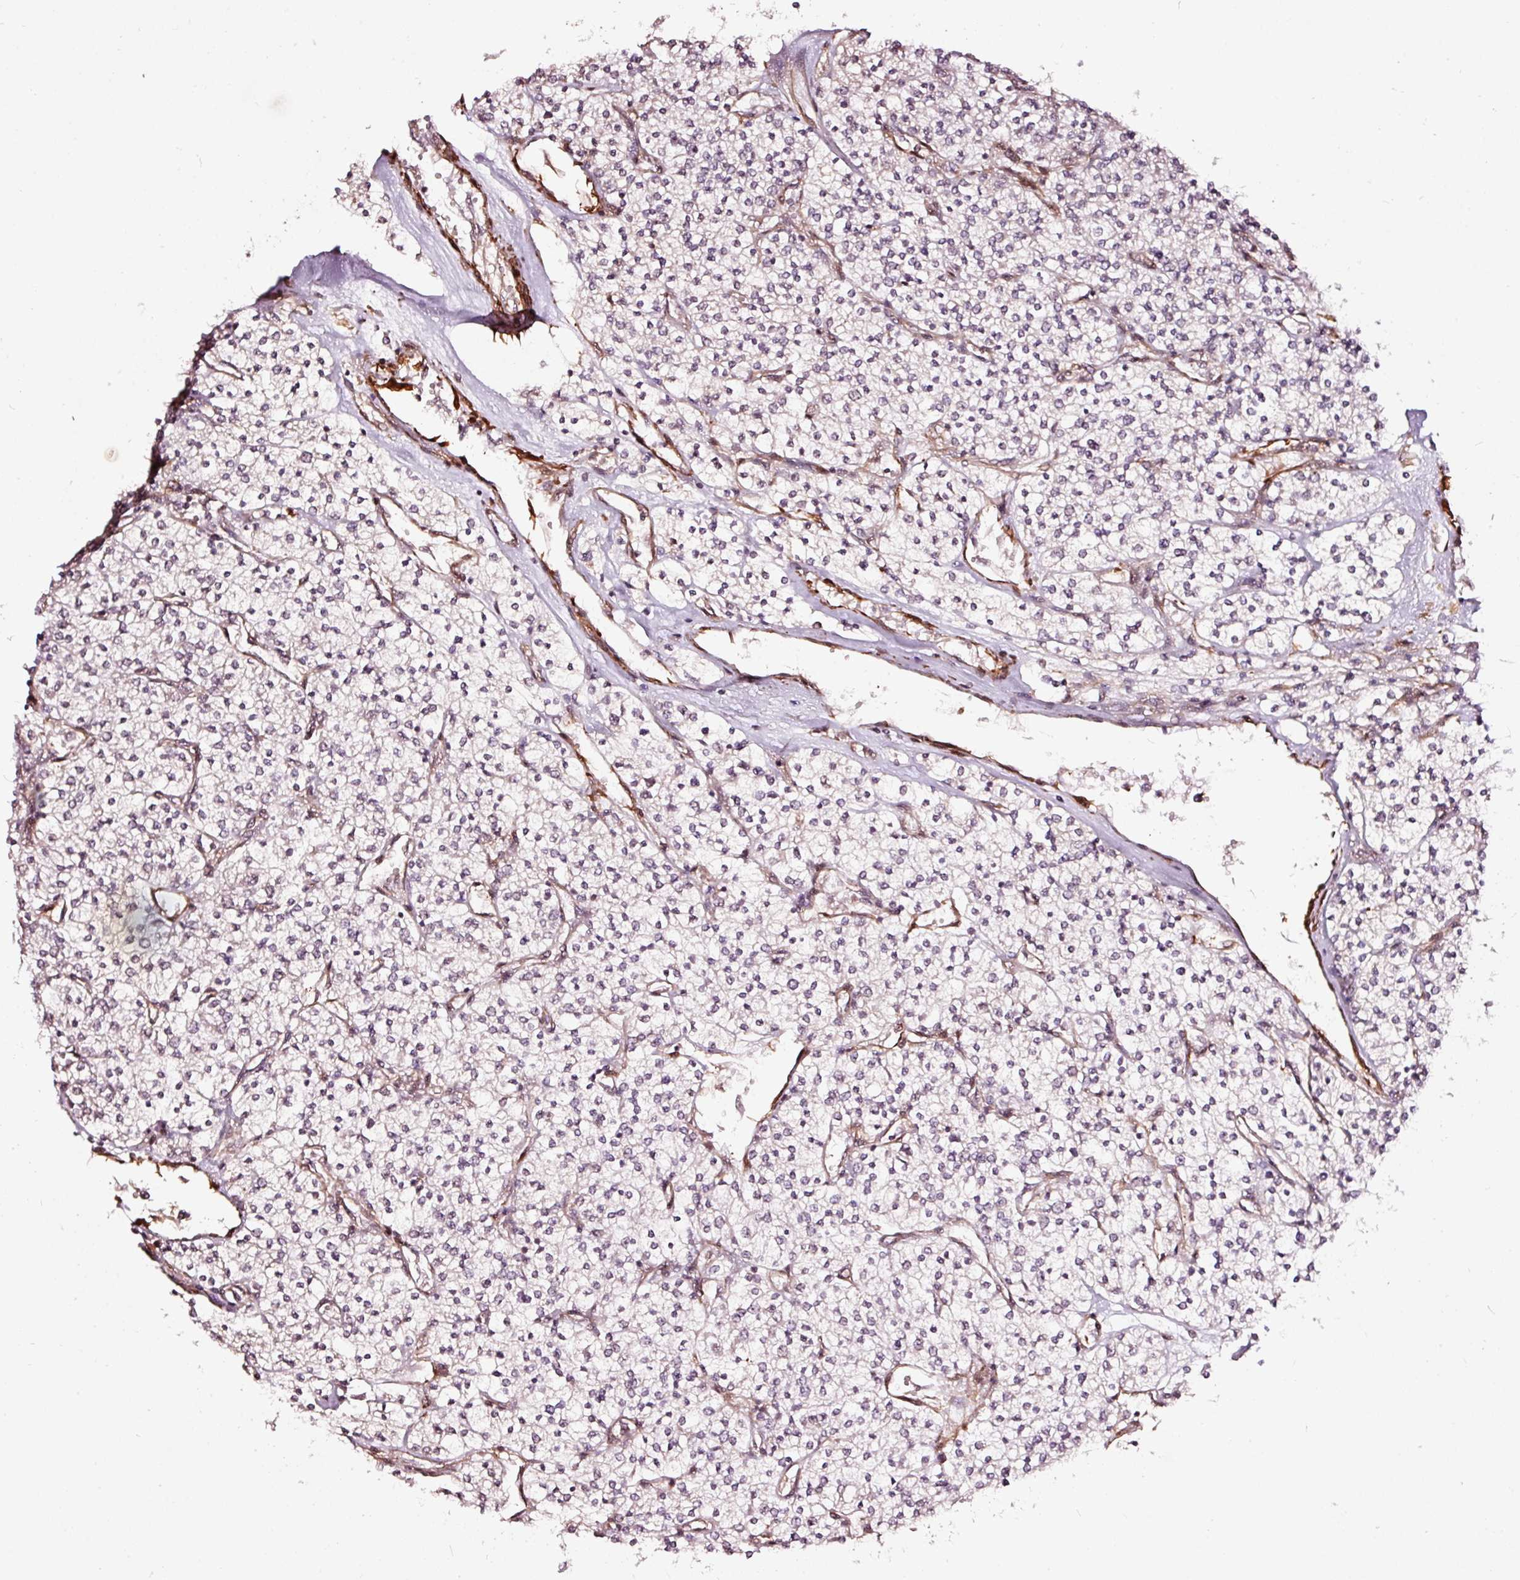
{"staining": {"intensity": "negative", "quantity": "none", "location": "none"}, "tissue": "renal cancer", "cell_type": "Tumor cells", "image_type": "cancer", "snomed": [{"axis": "morphology", "description": "Adenocarcinoma, NOS"}, {"axis": "topography", "description": "Kidney"}], "caption": "Immunohistochemistry (IHC) of human adenocarcinoma (renal) shows no positivity in tumor cells.", "gene": "TPM1", "patient": {"sex": "male", "age": 80}}